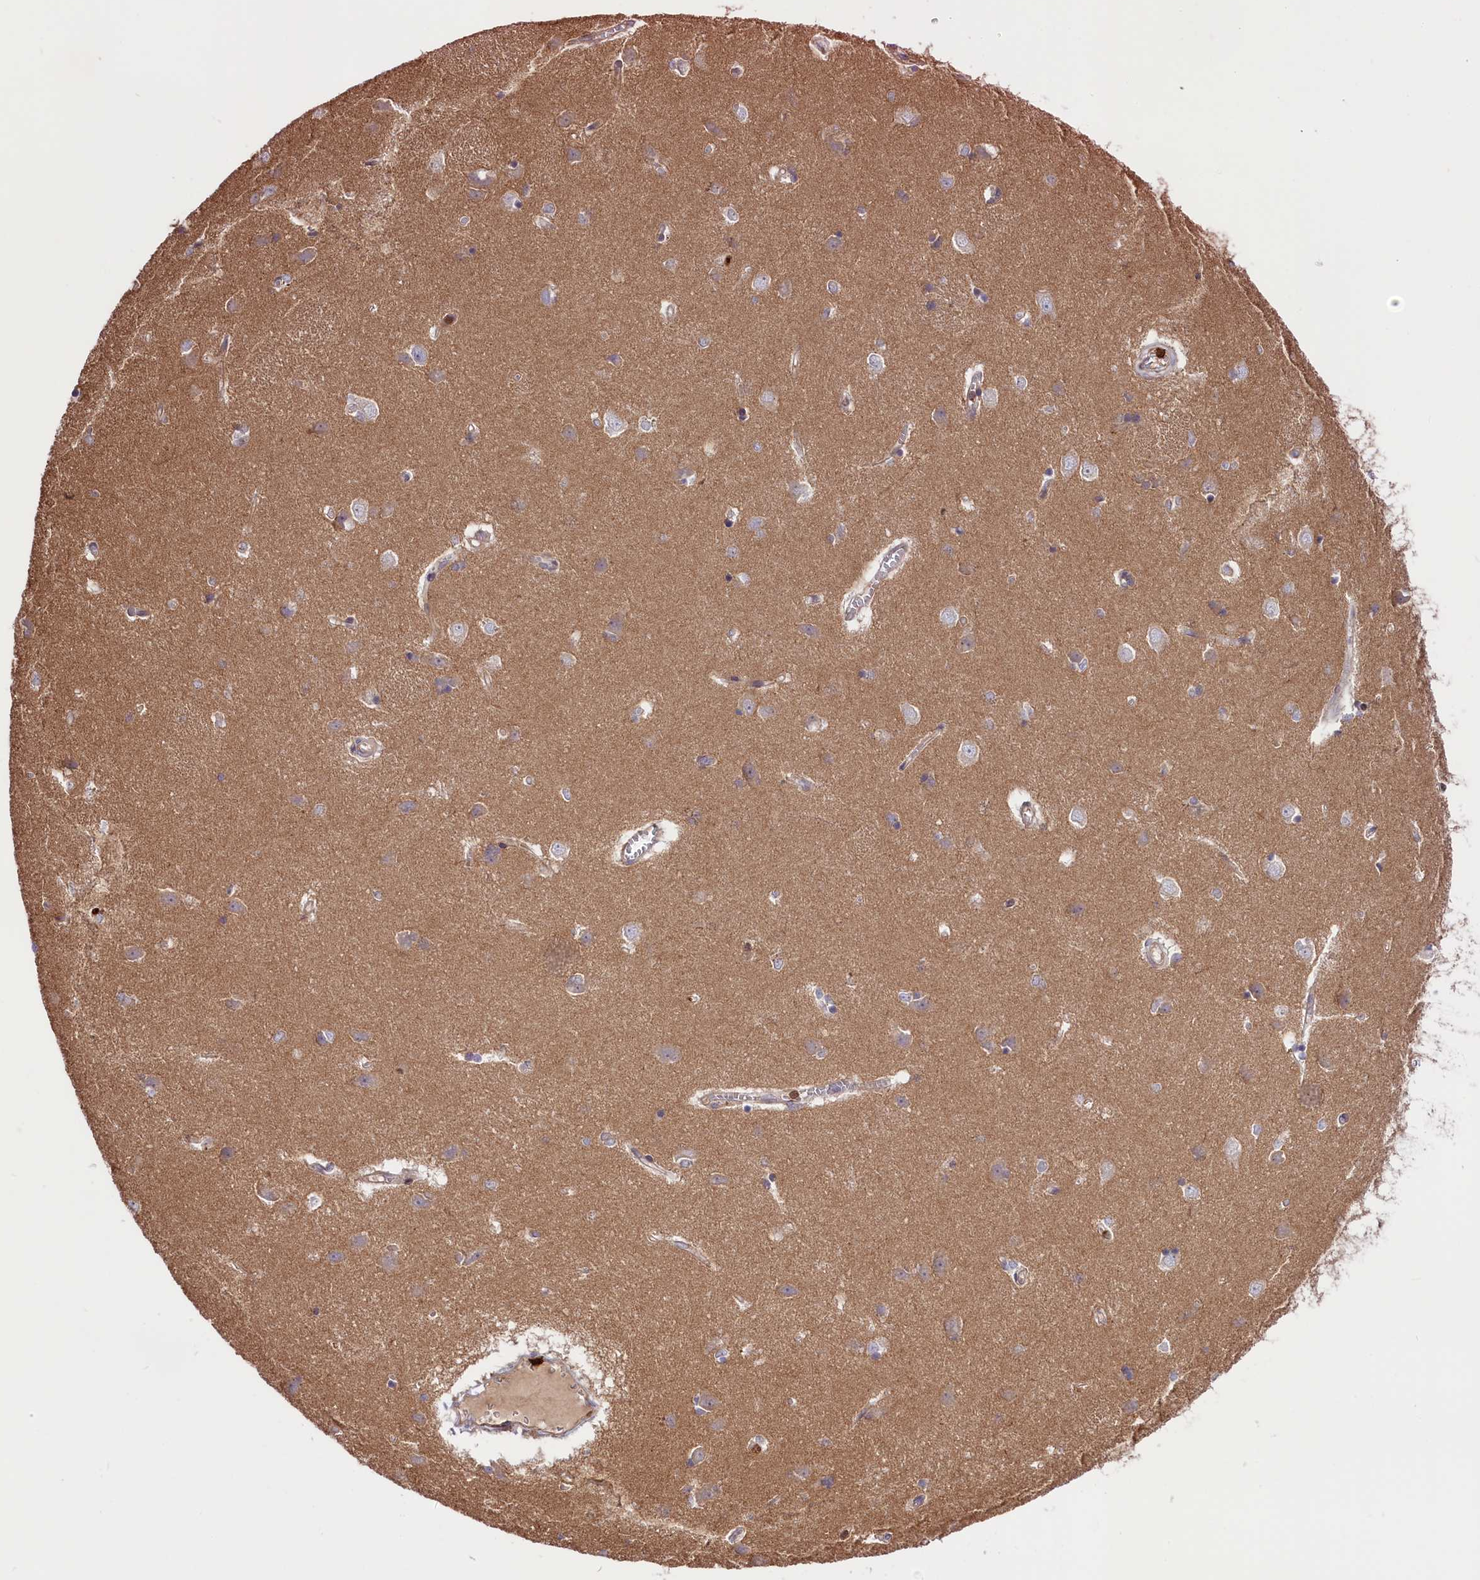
{"staining": {"intensity": "negative", "quantity": "none", "location": "none"}, "tissue": "caudate", "cell_type": "Glial cells", "image_type": "normal", "snomed": [{"axis": "morphology", "description": "Normal tissue, NOS"}, {"axis": "topography", "description": "Lateral ventricle wall"}], "caption": "Immunohistochemistry (IHC) of benign caudate exhibits no staining in glial cells.", "gene": "CD99L2", "patient": {"sex": "male", "age": 37}}